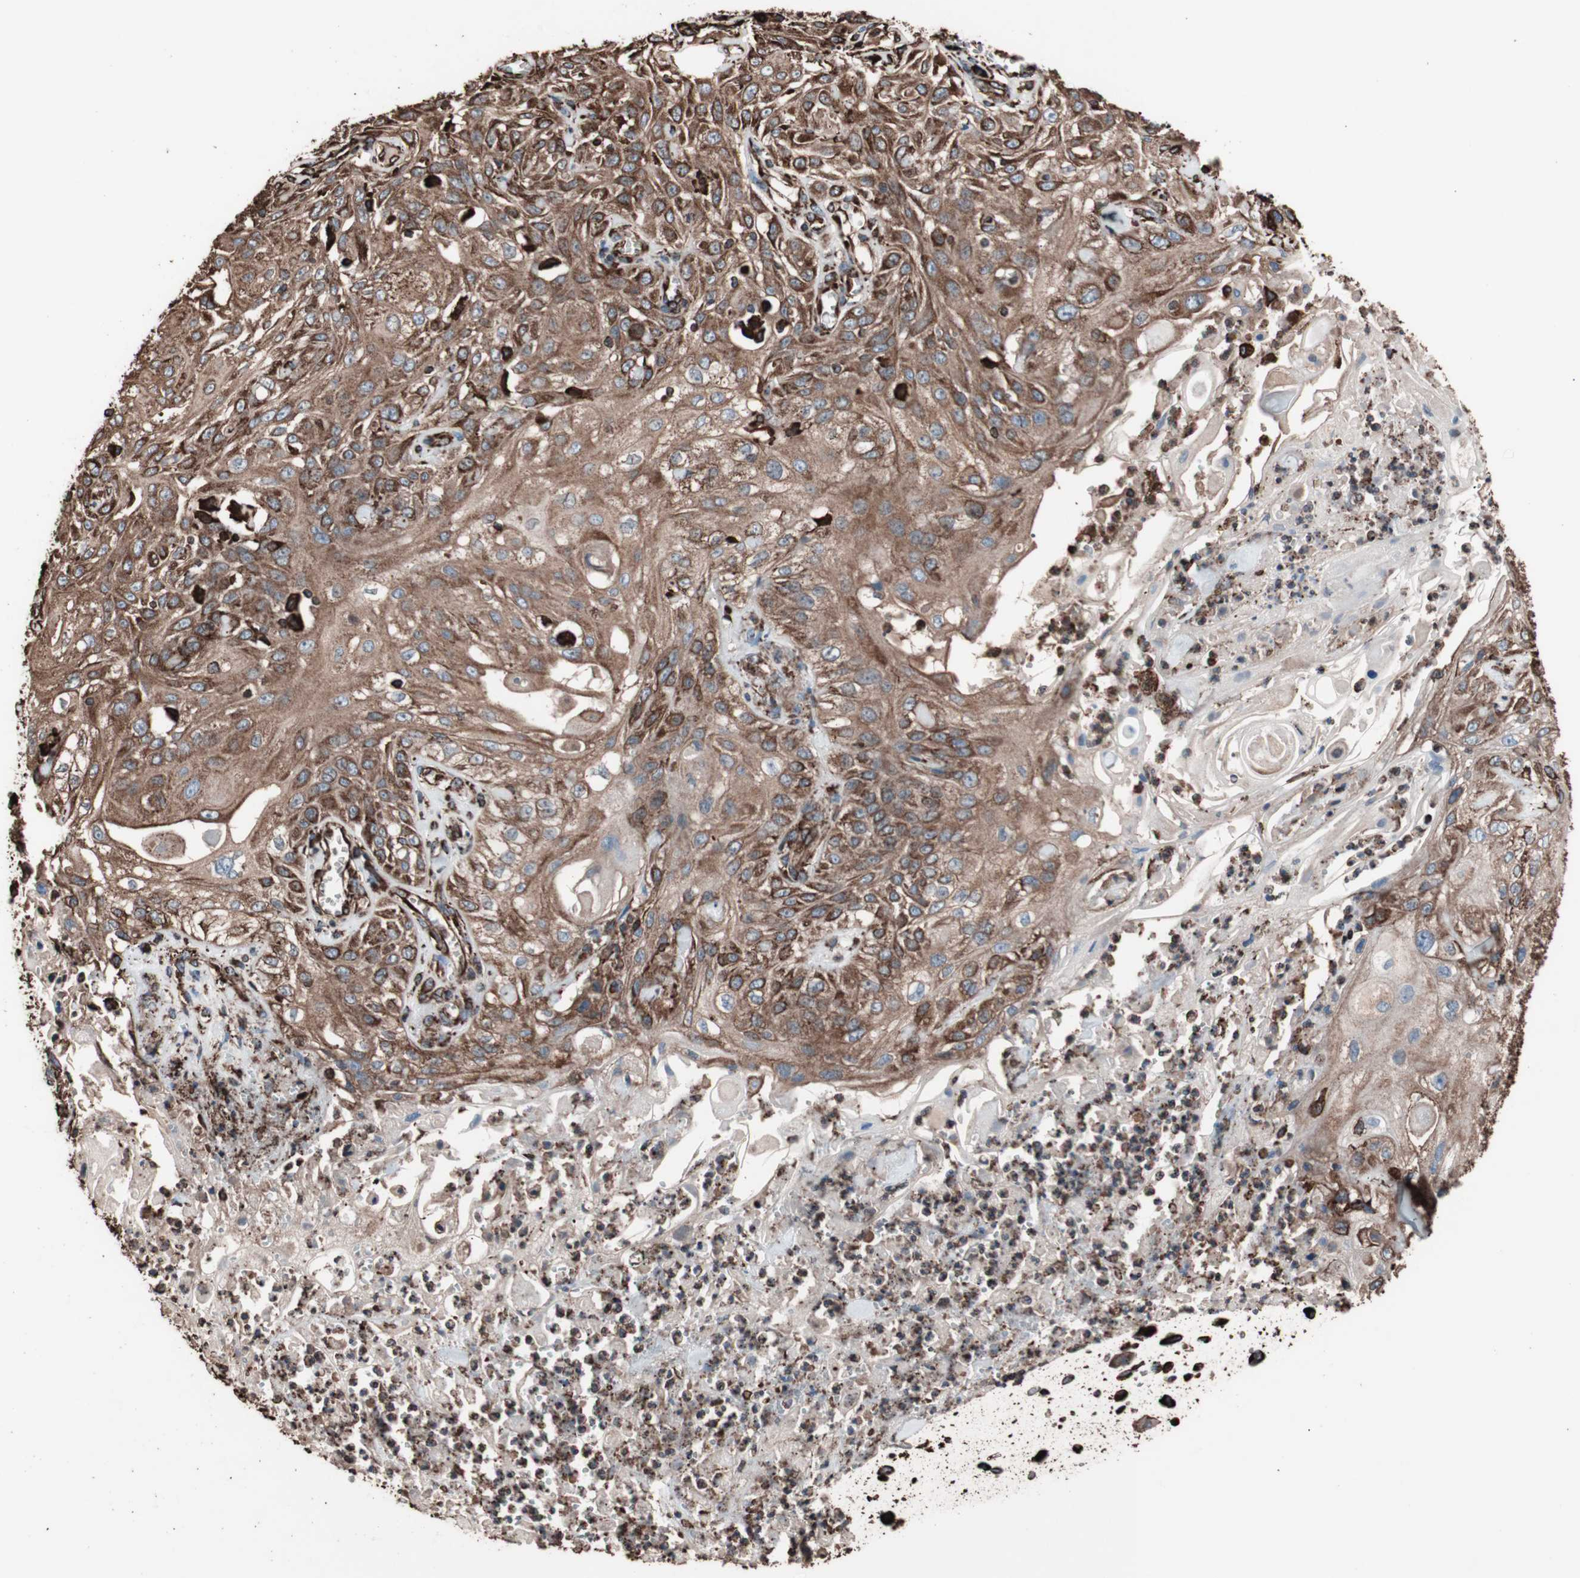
{"staining": {"intensity": "strong", "quantity": ">75%", "location": "cytoplasmic/membranous"}, "tissue": "skin cancer", "cell_type": "Tumor cells", "image_type": "cancer", "snomed": [{"axis": "morphology", "description": "Squamous cell carcinoma, NOS"}, {"axis": "morphology", "description": "Squamous cell carcinoma, metastatic, NOS"}, {"axis": "topography", "description": "Skin"}, {"axis": "topography", "description": "Lymph node"}], "caption": "Immunohistochemistry (IHC) of human skin metastatic squamous cell carcinoma reveals high levels of strong cytoplasmic/membranous expression in about >75% of tumor cells.", "gene": "HSP90B1", "patient": {"sex": "male", "age": 75}}